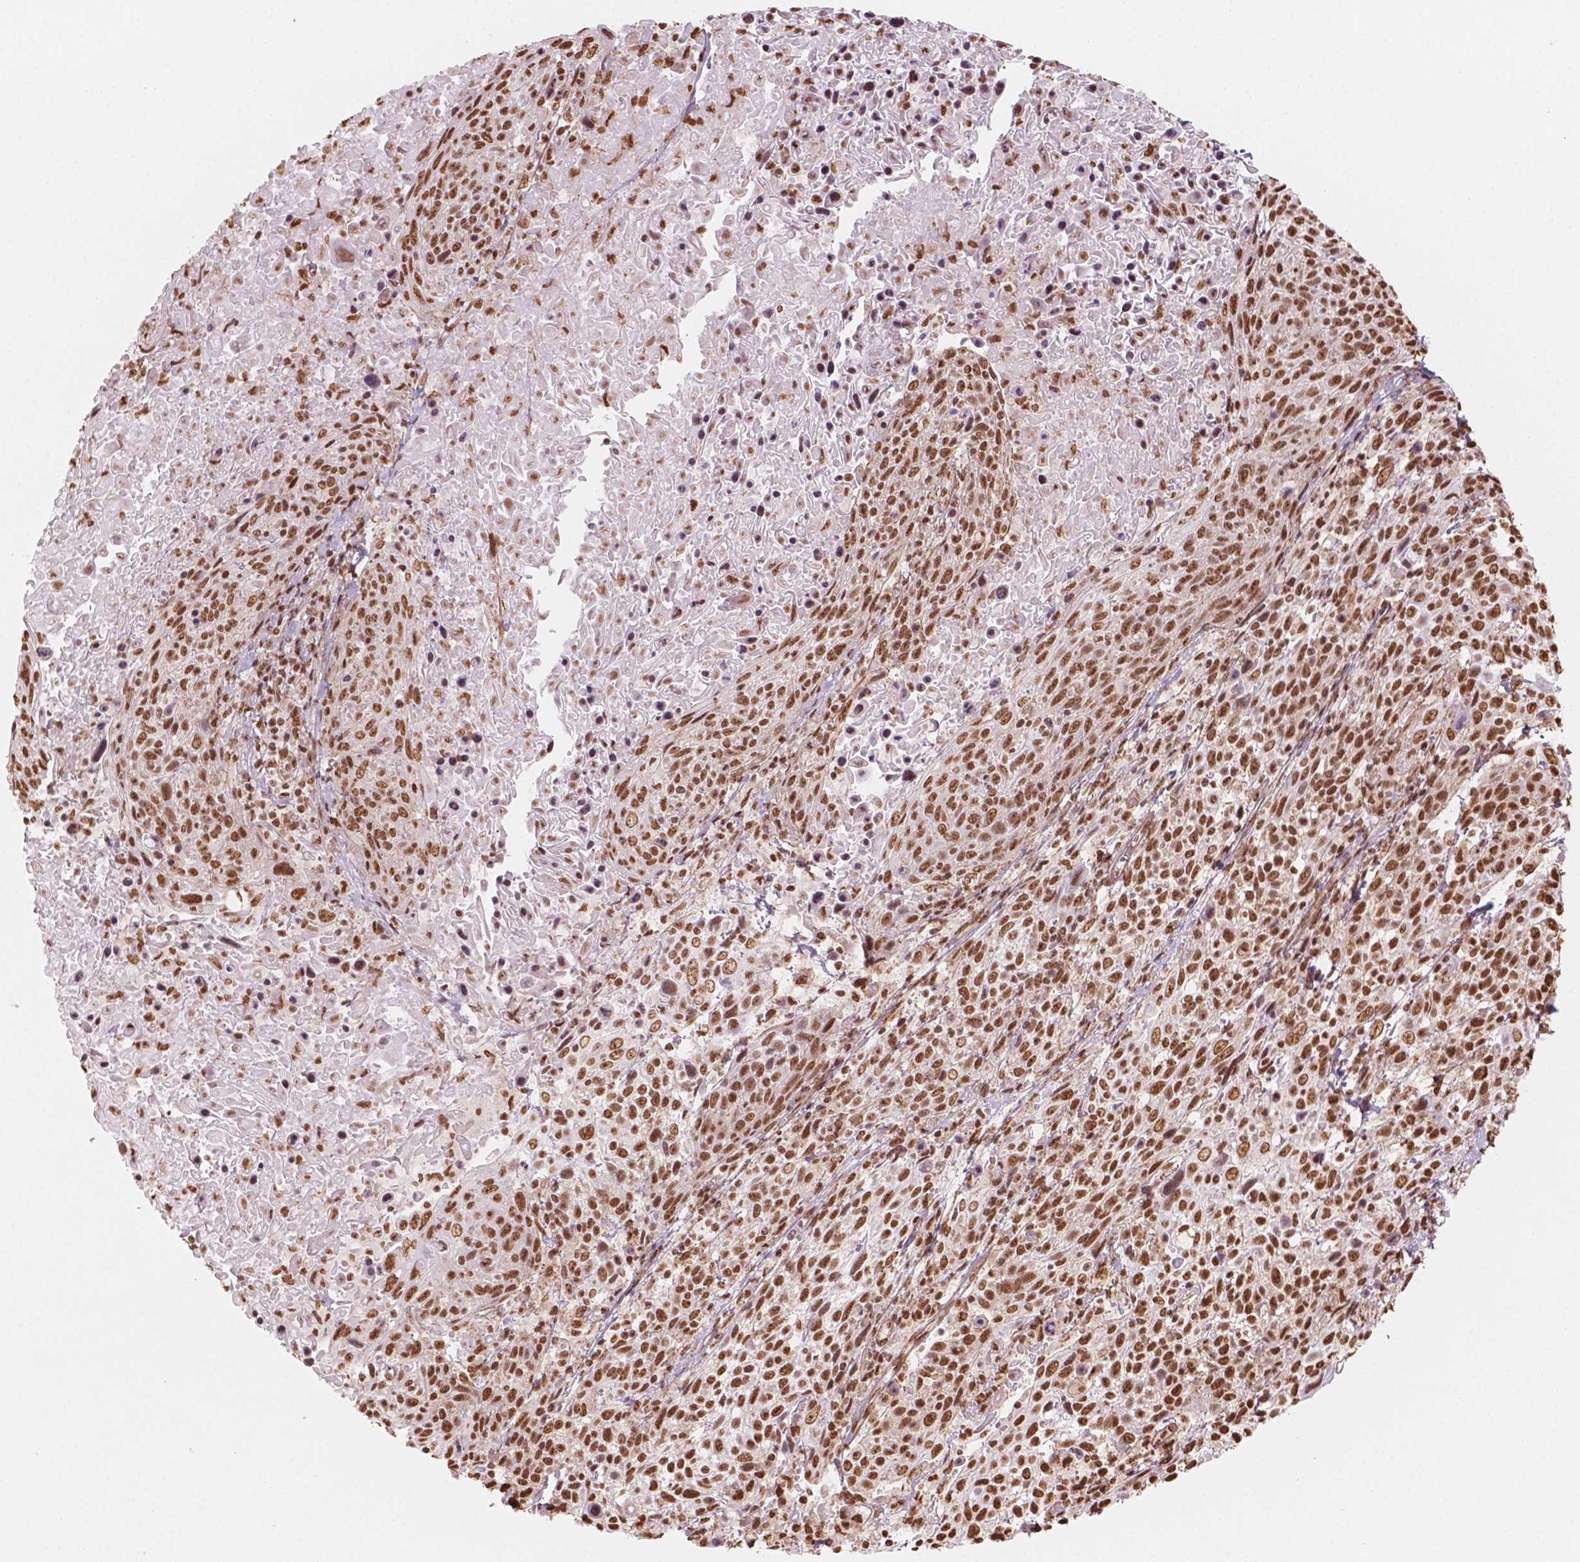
{"staining": {"intensity": "moderate", "quantity": ">75%", "location": "nuclear"}, "tissue": "cervical cancer", "cell_type": "Tumor cells", "image_type": "cancer", "snomed": [{"axis": "morphology", "description": "Squamous cell carcinoma, NOS"}, {"axis": "topography", "description": "Cervix"}], "caption": "Immunohistochemistry (IHC) of cervical cancer (squamous cell carcinoma) exhibits medium levels of moderate nuclear expression in about >75% of tumor cells.", "gene": "GTF3C5", "patient": {"sex": "female", "age": 61}}